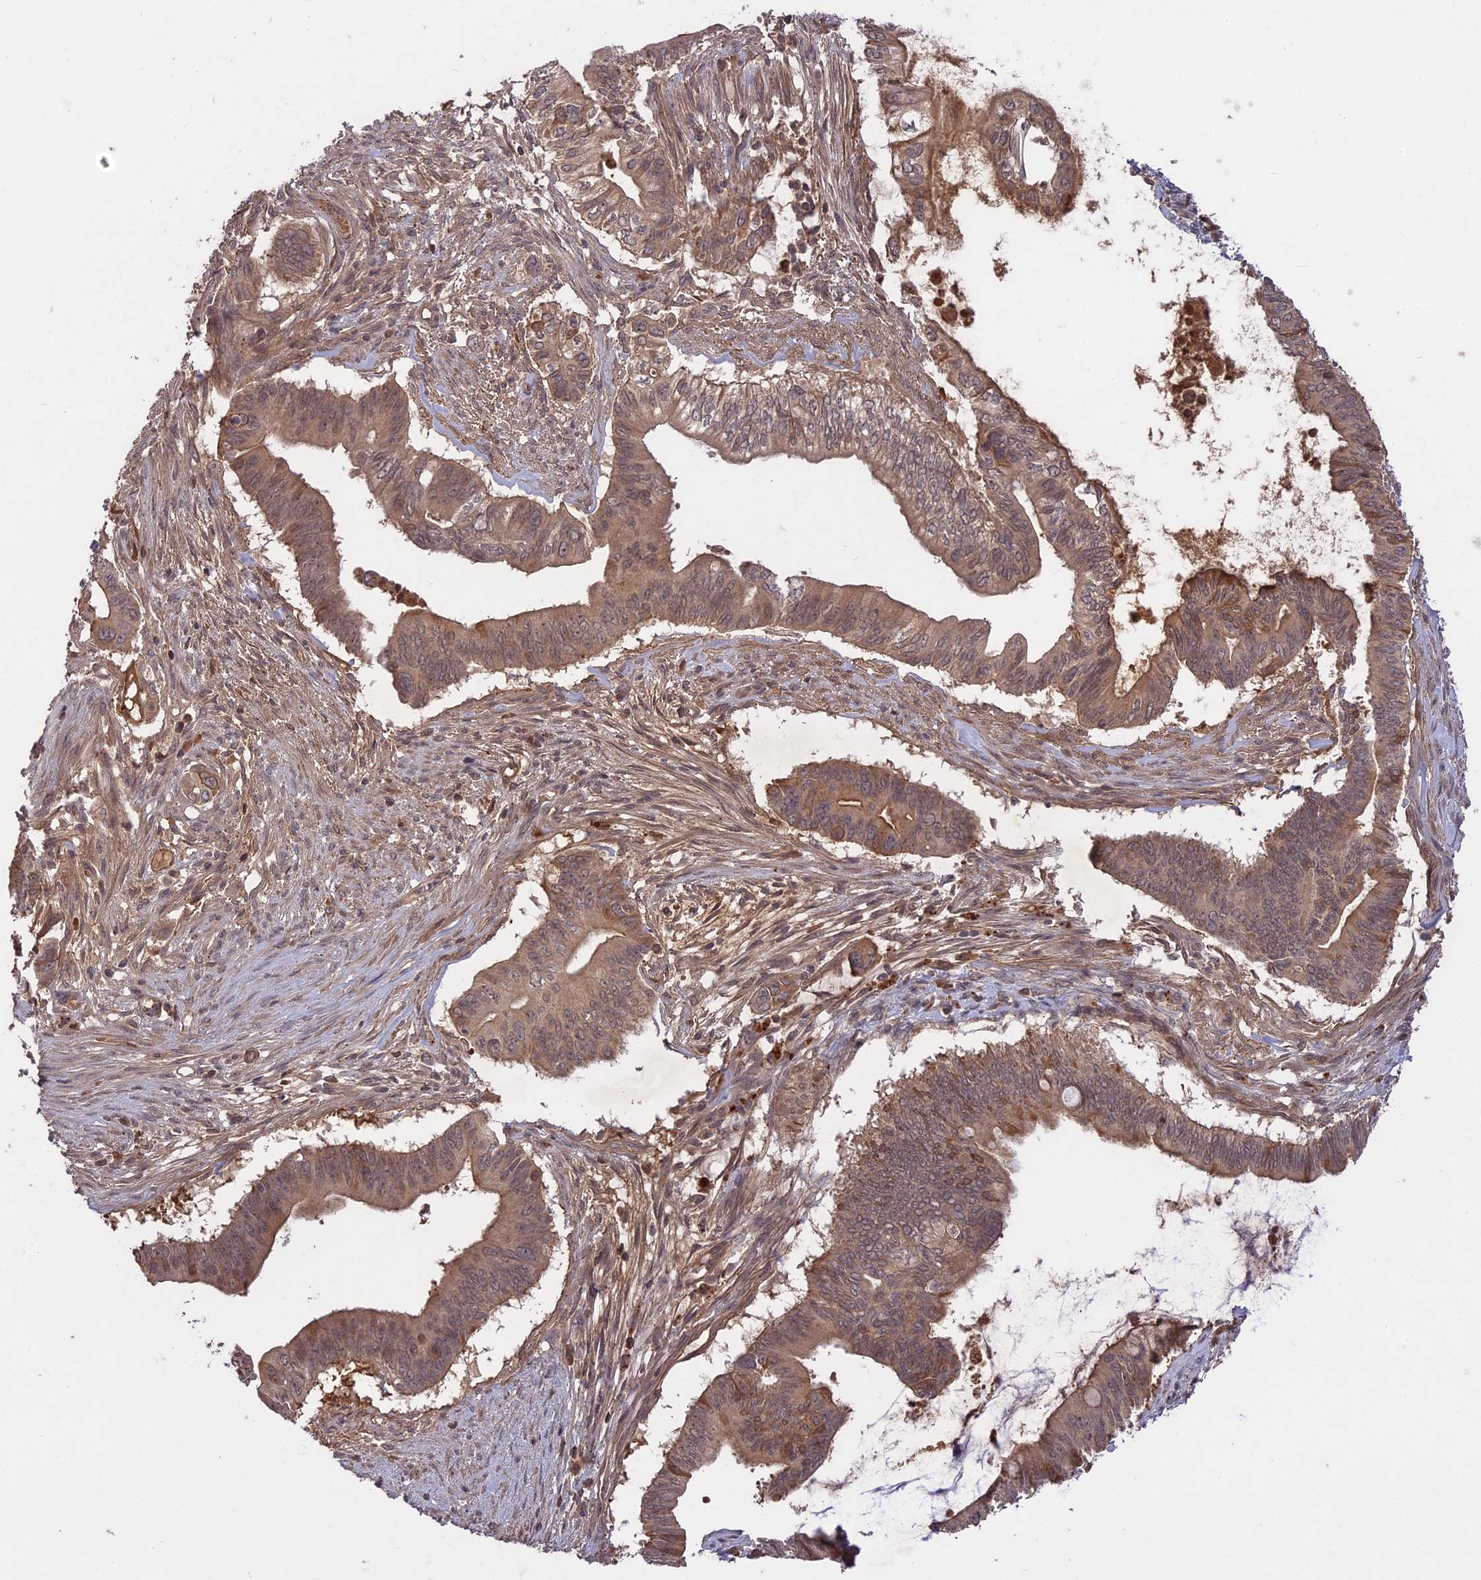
{"staining": {"intensity": "moderate", "quantity": ">75%", "location": "cytoplasmic/membranous"}, "tissue": "pancreatic cancer", "cell_type": "Tumor cells", "image_type": "cancer", "snomed": [{"axis": "morphology", "description": "Adenocarcinoma, NOS"}, {"axis": "topography", "description": "Pancreas"}], "caption": "Protein staining by immunohistochemistry (IHC) reveals moderate cytoplasmic/membranous staining in about >75% of tumor cells in pancreatic cancer. (DAB (3,3'-diaminobenzidine) IHC, brown staining for protein, blue staining for nuclei).", "gene": "ADO", "patient": {"sex": "male", "age": 68}}